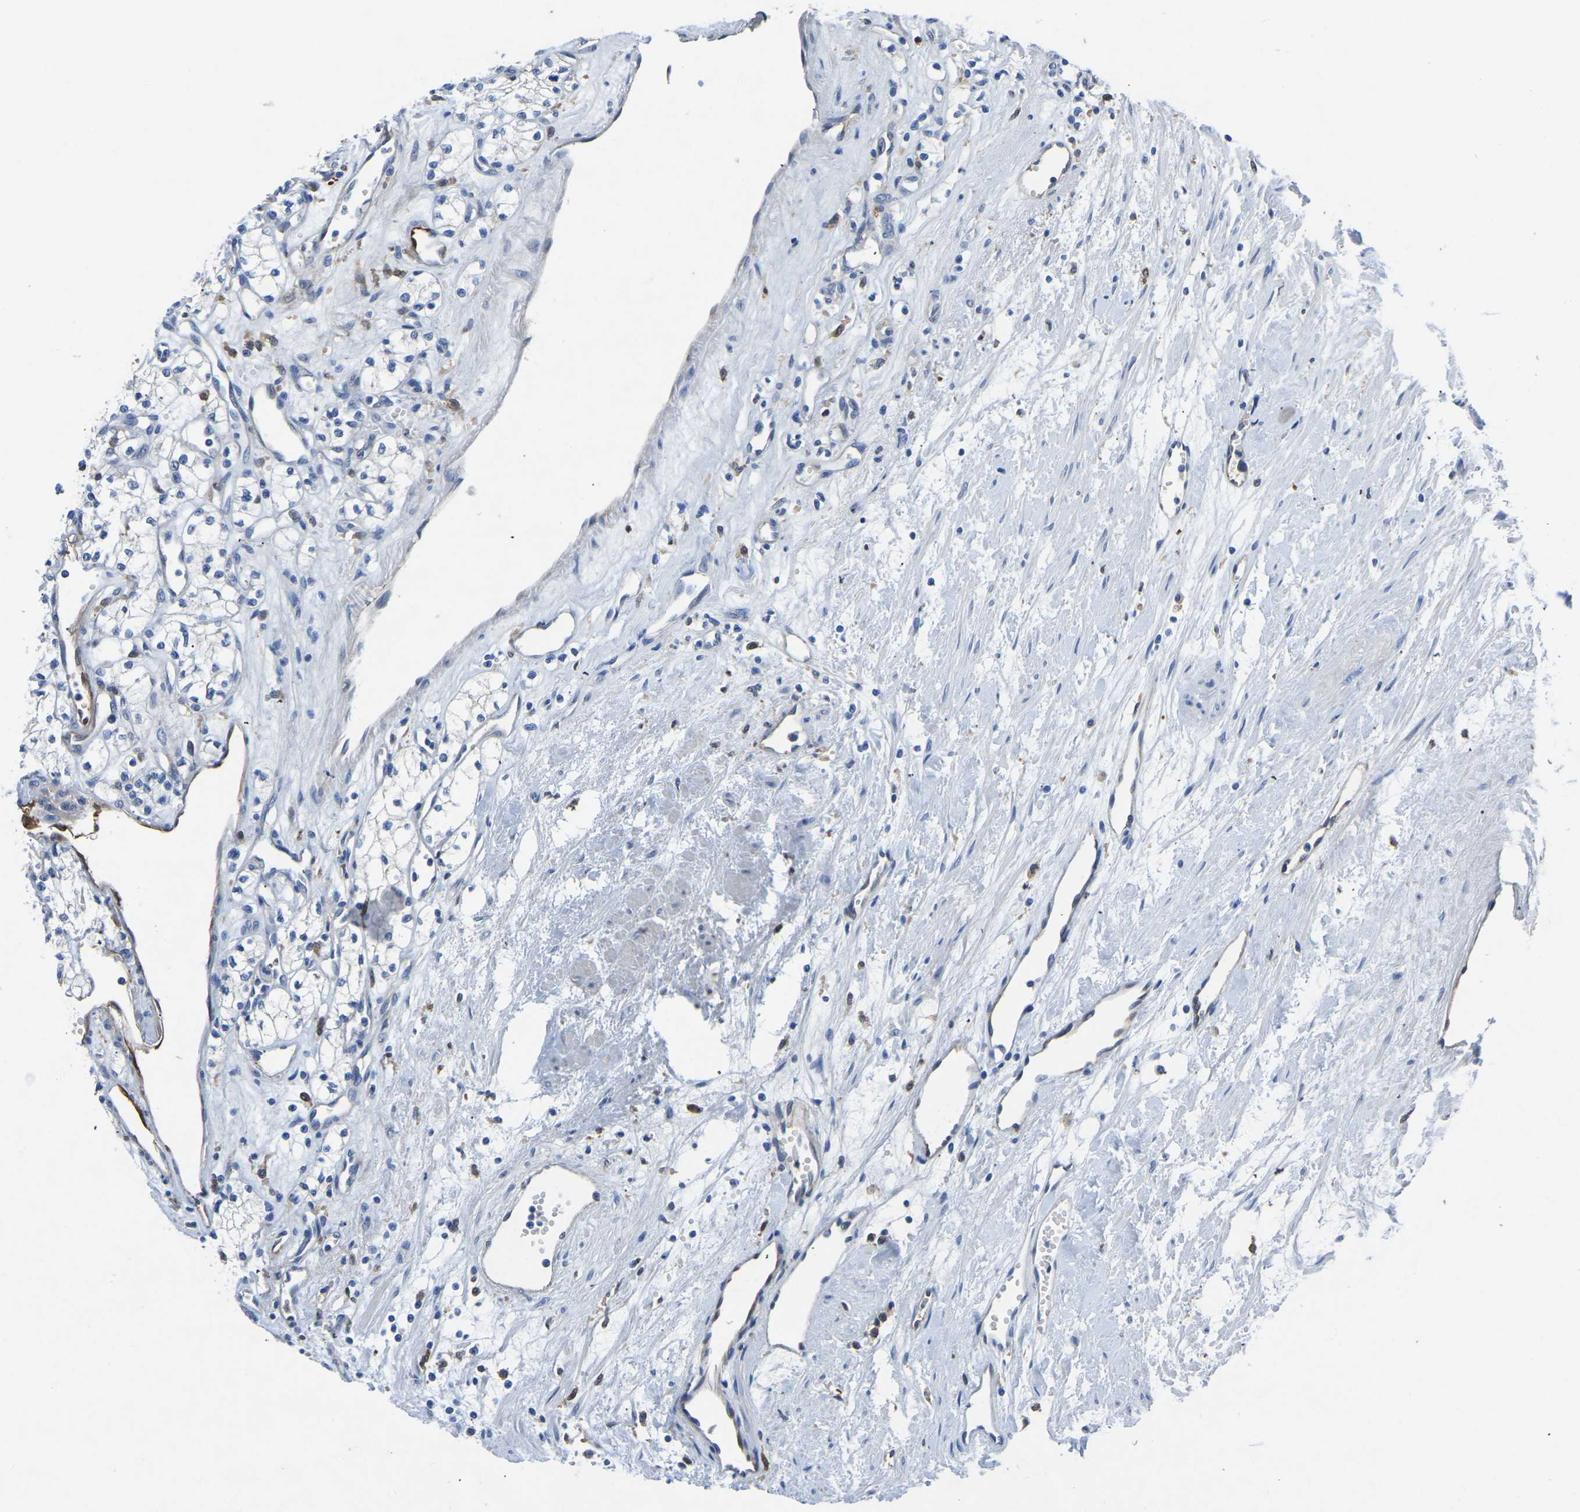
{"staining": {"intensity": "negative", "quantity": "none", "location": "none"}, "tissue": "renal cancer", "cell_type": "Tumor cells", "image_type": "cancer", "snomed": [{"axis": "morphology", "description": "Adenocarcinoma, NOS"}, {"axis": "topography", "description": "Kidney"}], "caption": "High magnification brightfield microscopy of renal adenocarcinoma stained with DAB (3,3'-diaminobenzidine) (brown) and counterstained with hematoxylin (blue): tumor cells show no significant positivity.", "gene": "ATG2B", "patient": {"sex": "male", "age": 59}}